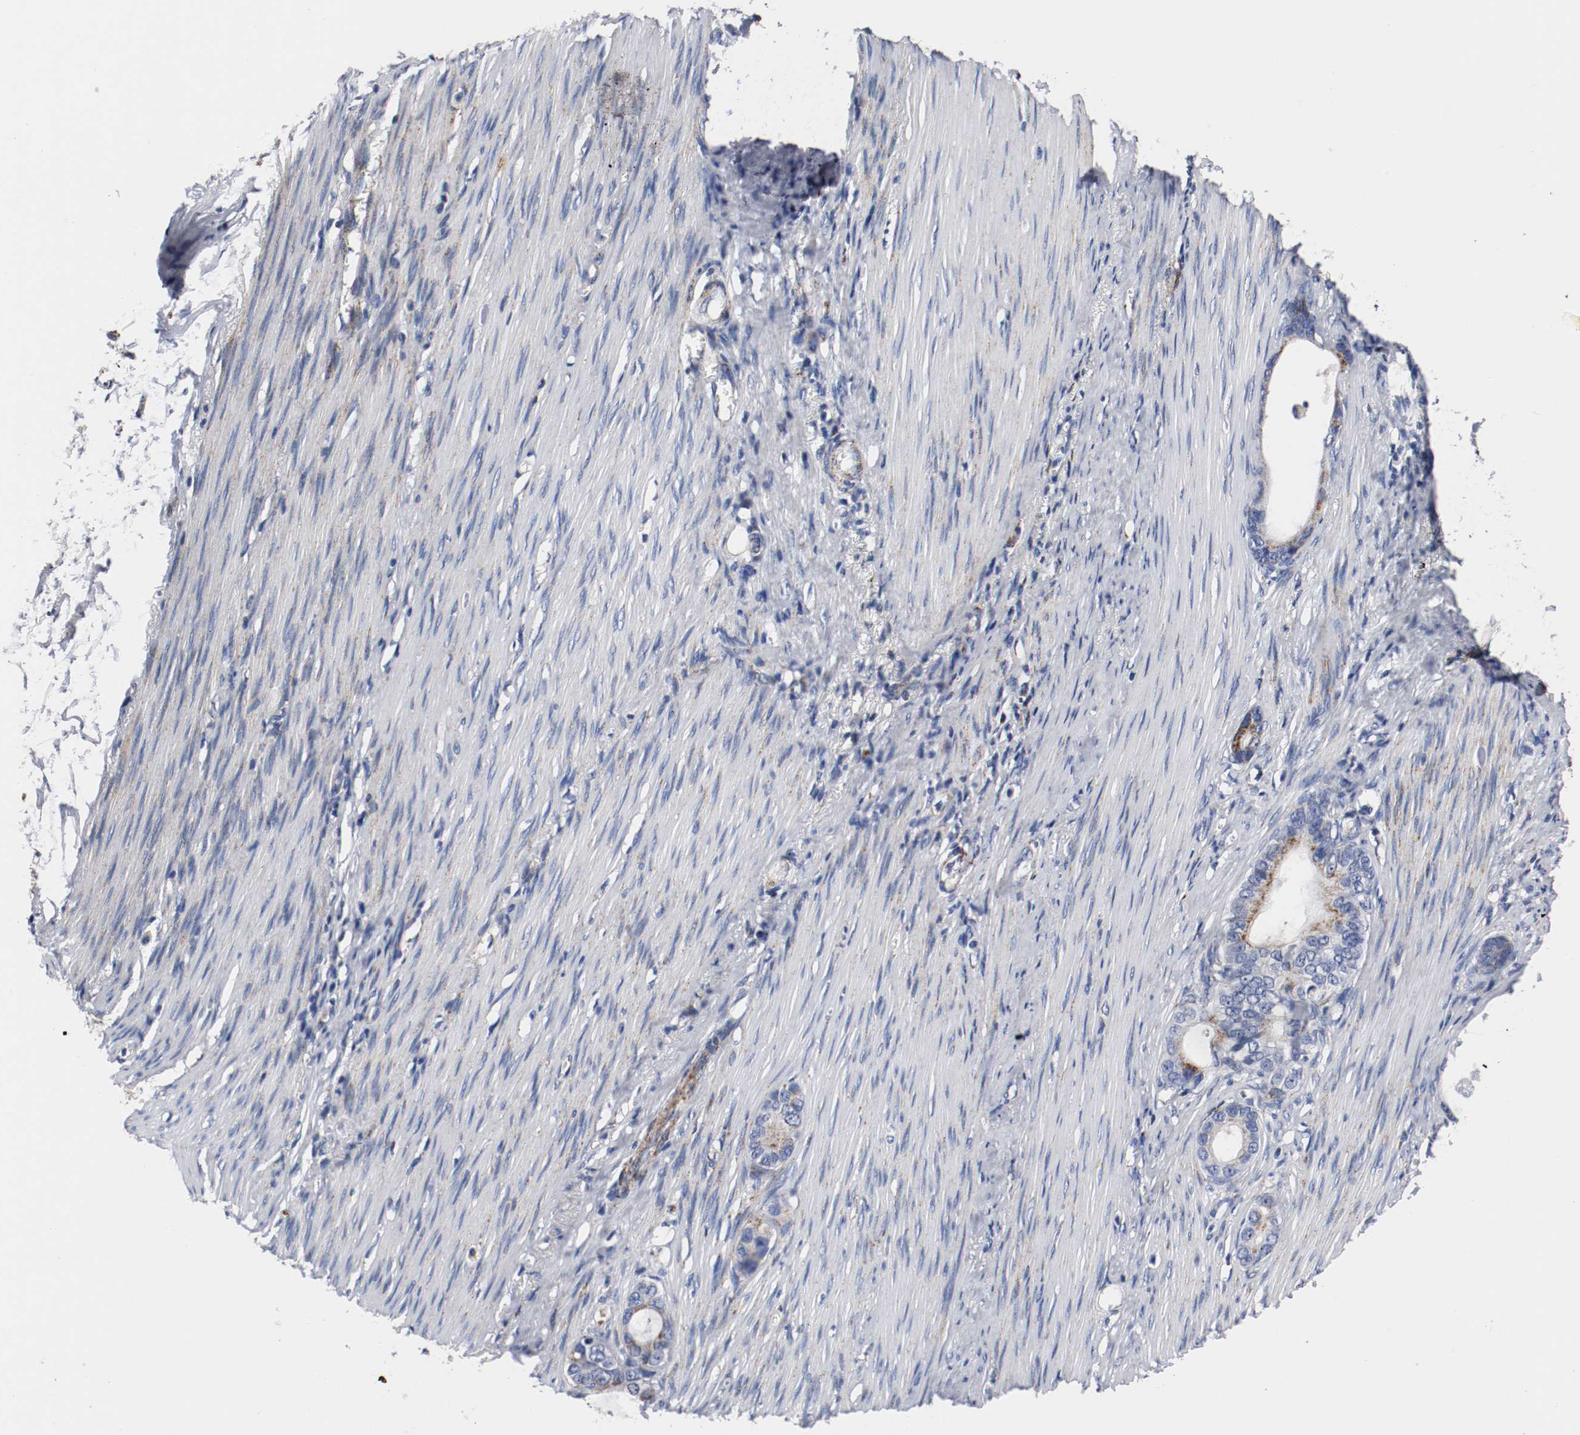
{"staining": {"intensity": "moderate", "quantity": ">75%", "location": "cytoplasmic/membranous"}, "tissue": "stomach cancer", "cell_type": "Tumor cells", "image_type": "cancer", "snomed": [{"axis": "morphology", "description": "Adenocarcinoma, NOS"}, {"axis": "topography", "description": "Stomach"}], "caption": "The histopathology image shows immunohistochemical staining of stomach adenocarcinoma. There is moderate cytoplasmic/membranous staining is present in approximately >75% of tumor cells.", "gene": "TUBD1", "patient": {"sex": "female", "age": 75}}